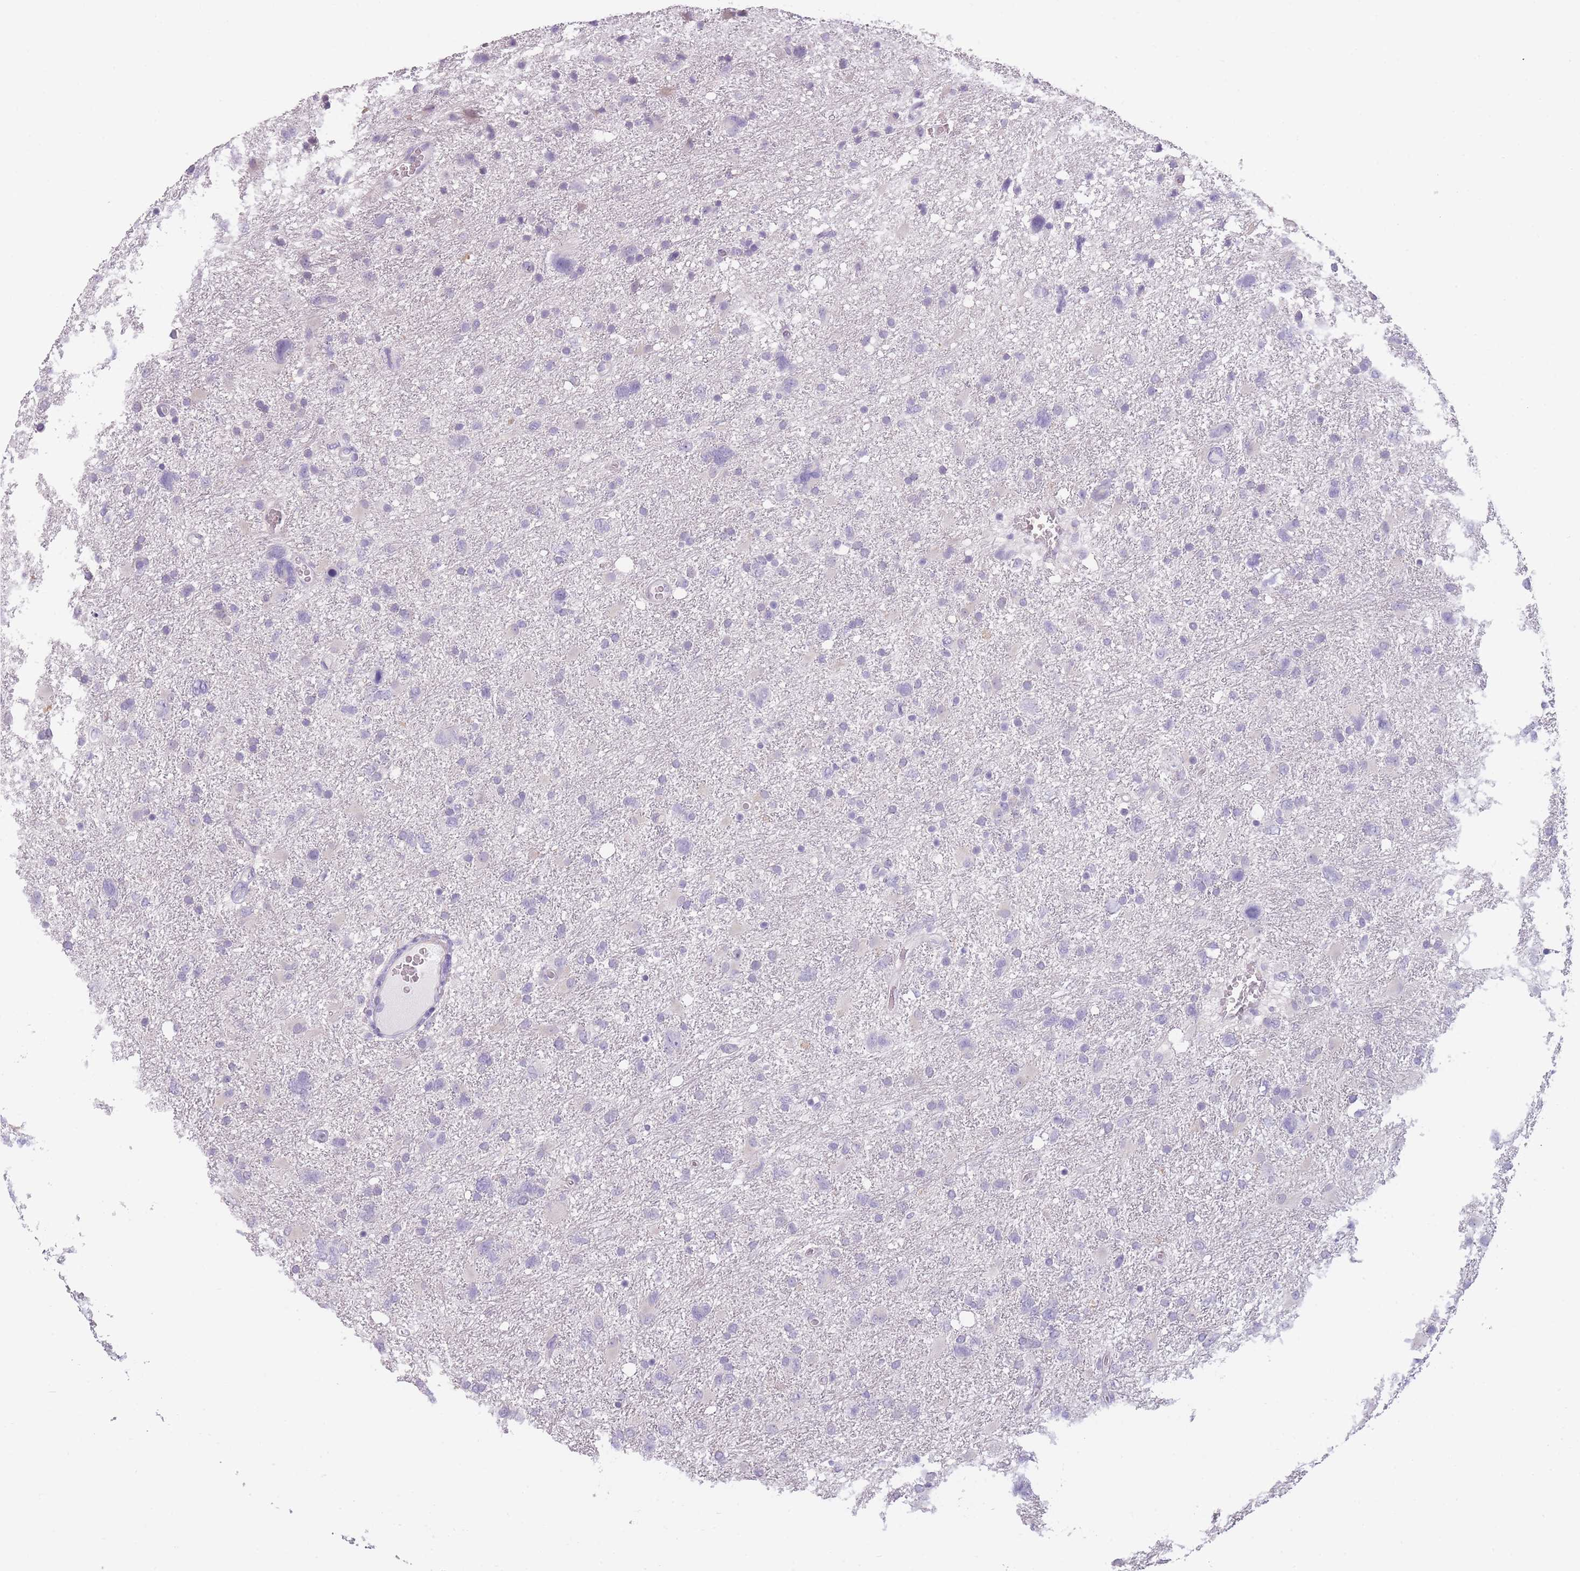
{"staining": {"intensity": "negative", "quantity": "none", "location": "none"}, "tissue": "glioma", "cell_type": "Tumor cells", "image_type": "cancer", "snomed": [{"axis": "morphology", "description": "Glioma, malignant, High grade"}, {"axis": "topography", "description": "Brain"}], "caption": "Histopathology image shows no protein staining in tumor cells of glioma tissue.", "gene": "TMEM236", "patient": {"sex": "male", "age": 61}}